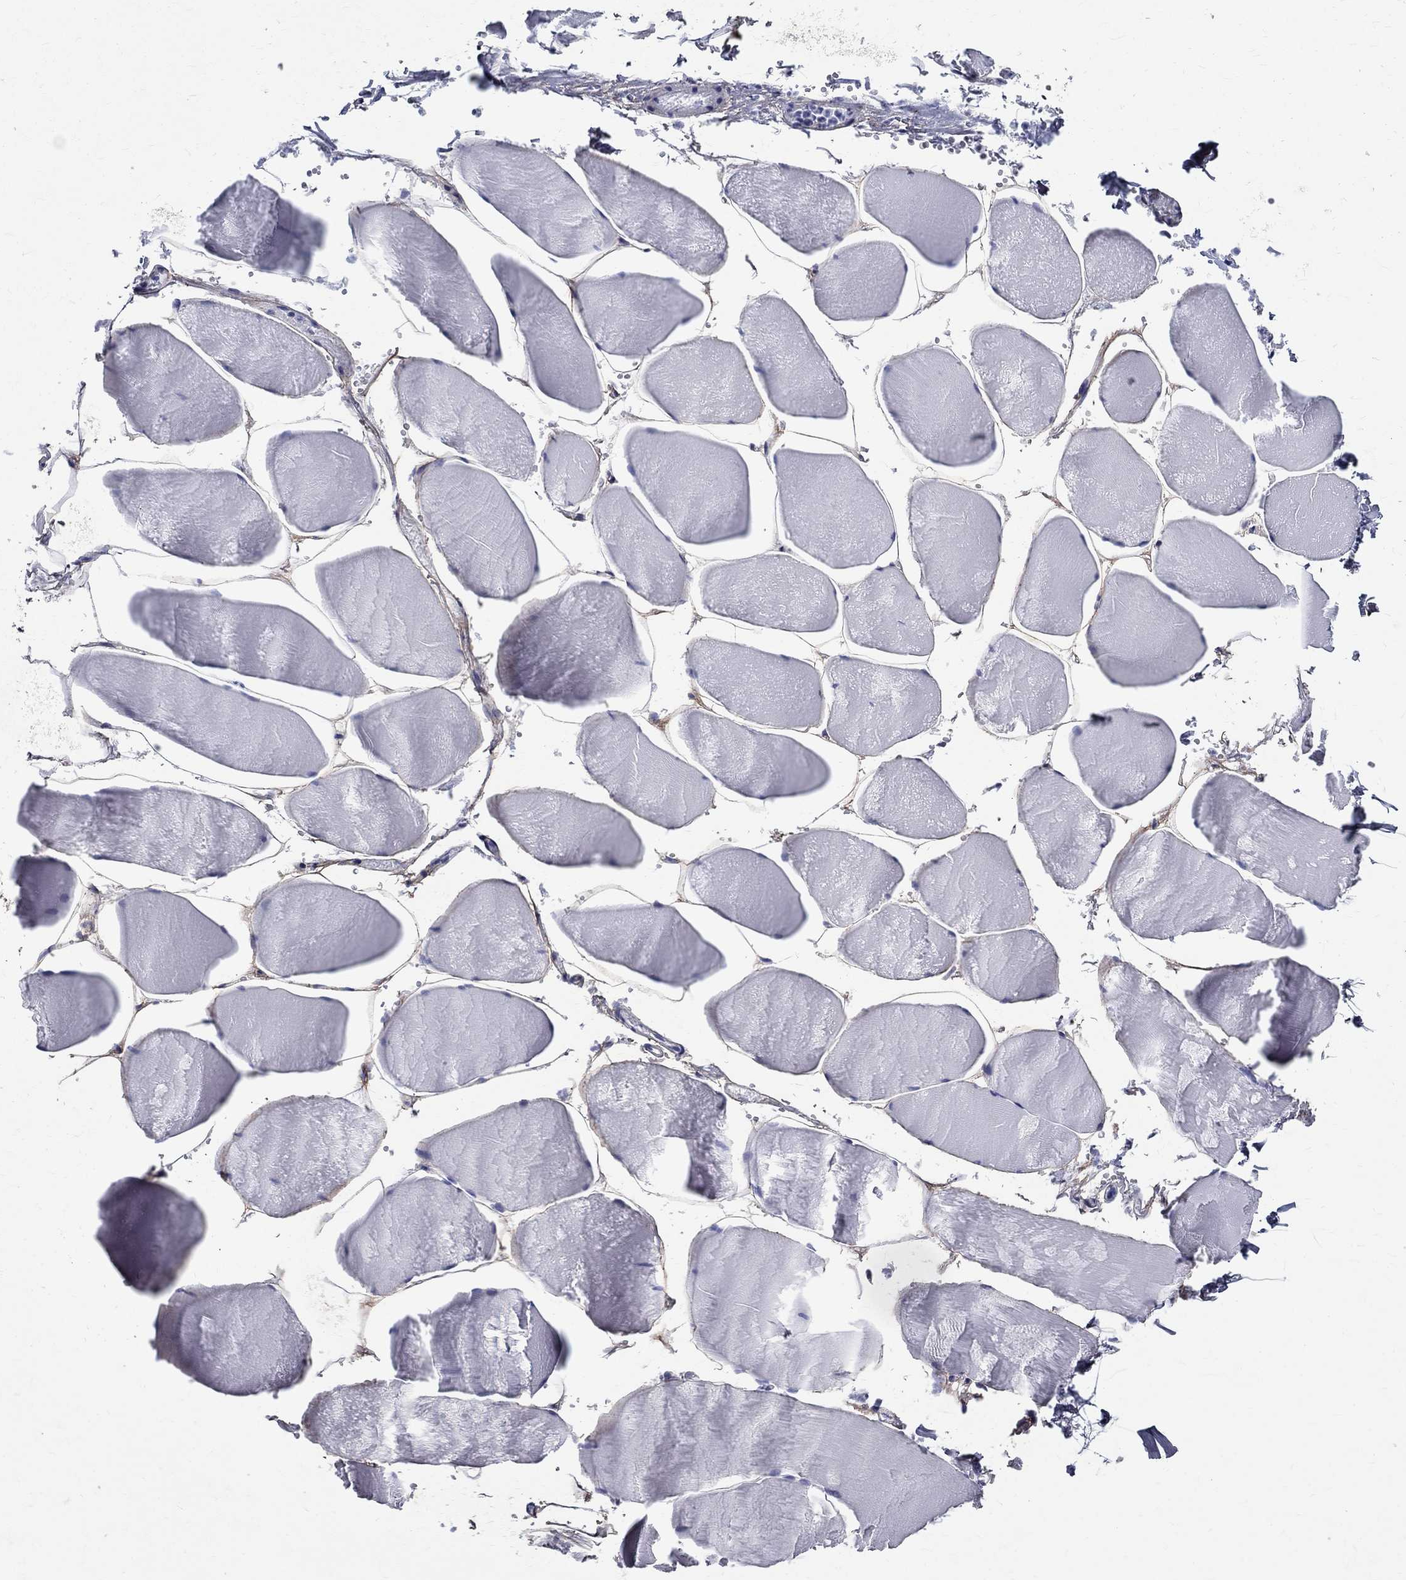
{"staining": {"intensity": "negative", "quantity": "none", "location": "none"}, "tissue": "skeletal muscle", "cell_type": "Myocytes", "image_type": "normal", "snomed": [{"axis": "morphology", "description": "Normal tissue, NOS"}, {"axis": "morphology", "description": "Malignant melanoma, Metastatic site"}, {"axis": "topography", "description": "Skeletal muscle"}], "caption": "DAB immunohistochemical staining of unremarkable skeletal muscle exhibits no significant staining in myocytes.", "gene": "ANXA10", "patient": {"sex": "male", "age": 50}}